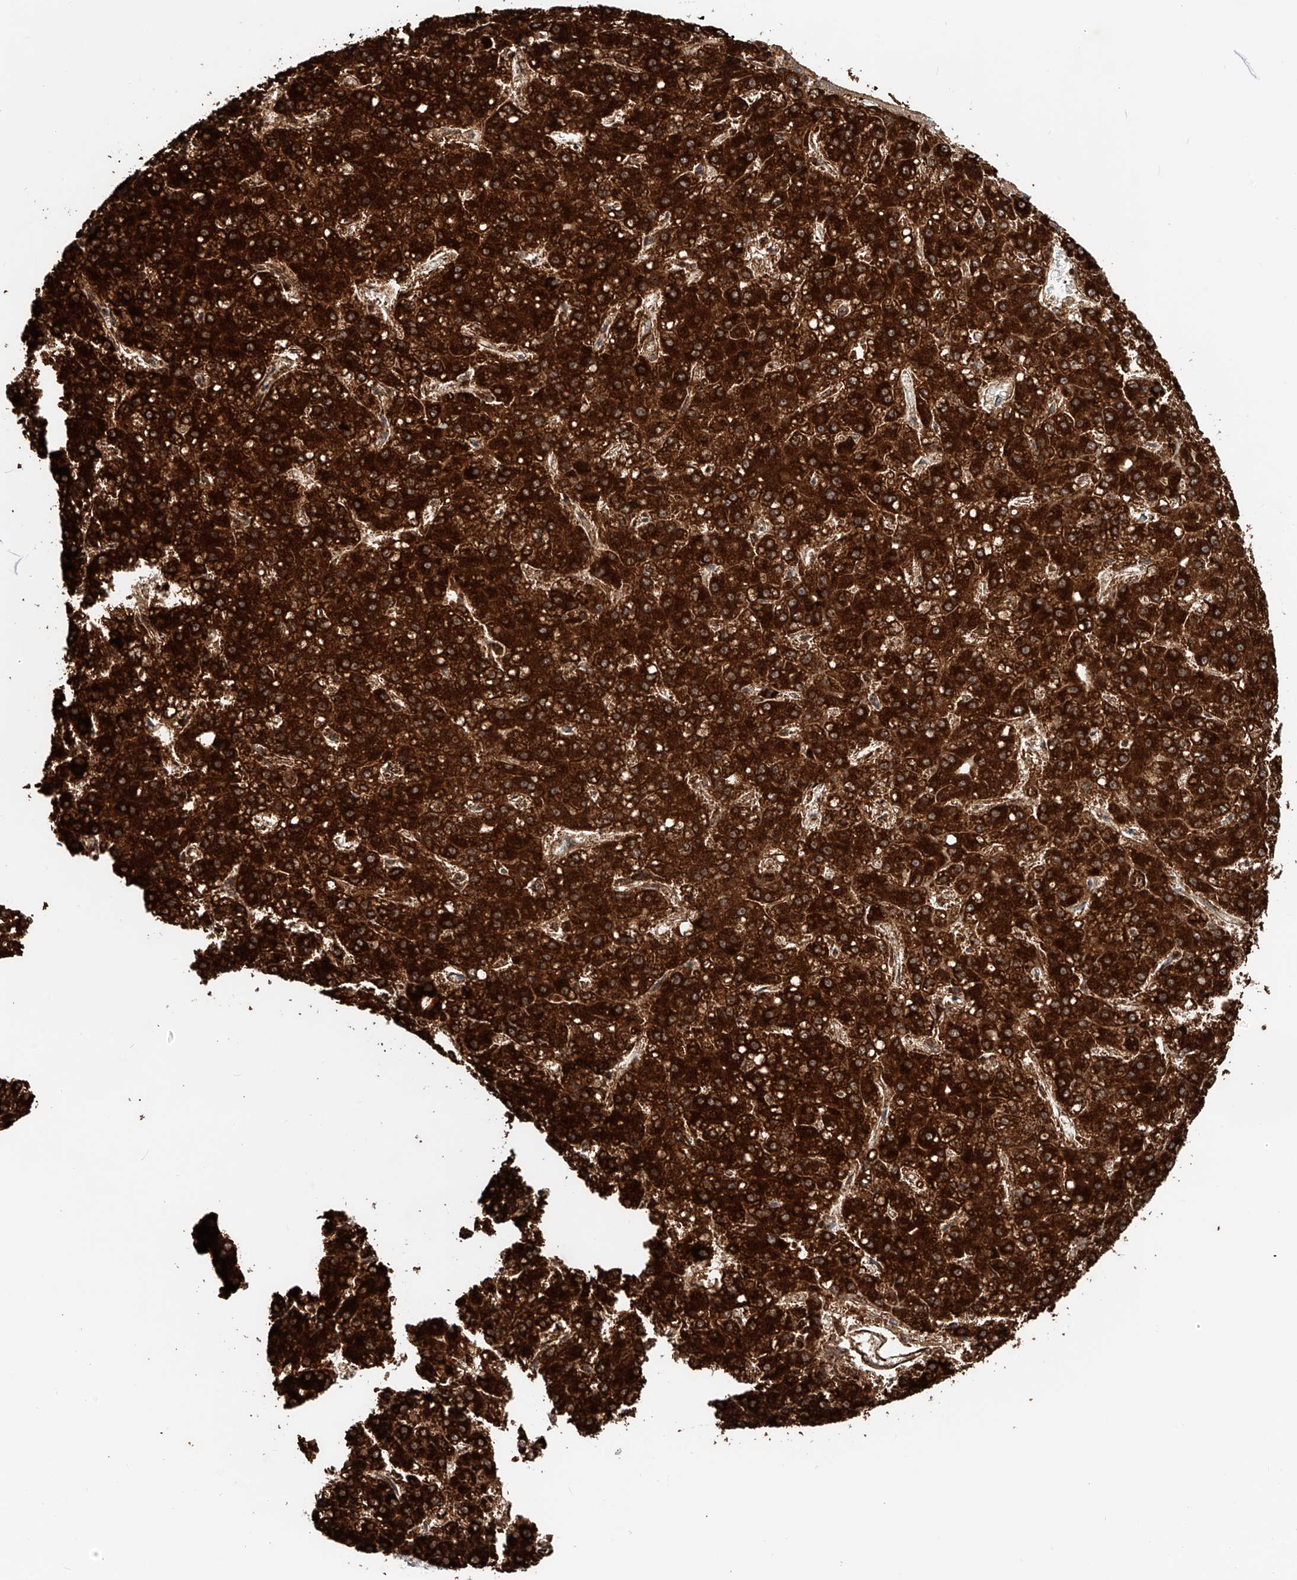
{"staining": {"intensity": "strong", "quantity": ">75%", "location": "cytoplasmic/membranous"}, "tissue": "liver cancer", "cell_type": "Tumor cells", "image_type": "cancer", "snomed": [{"axis": "morphology", "description": "Carcinoma, Hepatocellular, NOS"}, {"axis": "topography", "description": "Liver"}], "caption": "Immunohistochemistry histopathology image of liver cancer stained for a protein (brown), which exhibits high levels of strong cytoplasmic/membranous expression in approximately >75% of tumor cells.", "gene": "CARD10", "patient": {"sex": "male", "age": 67}}